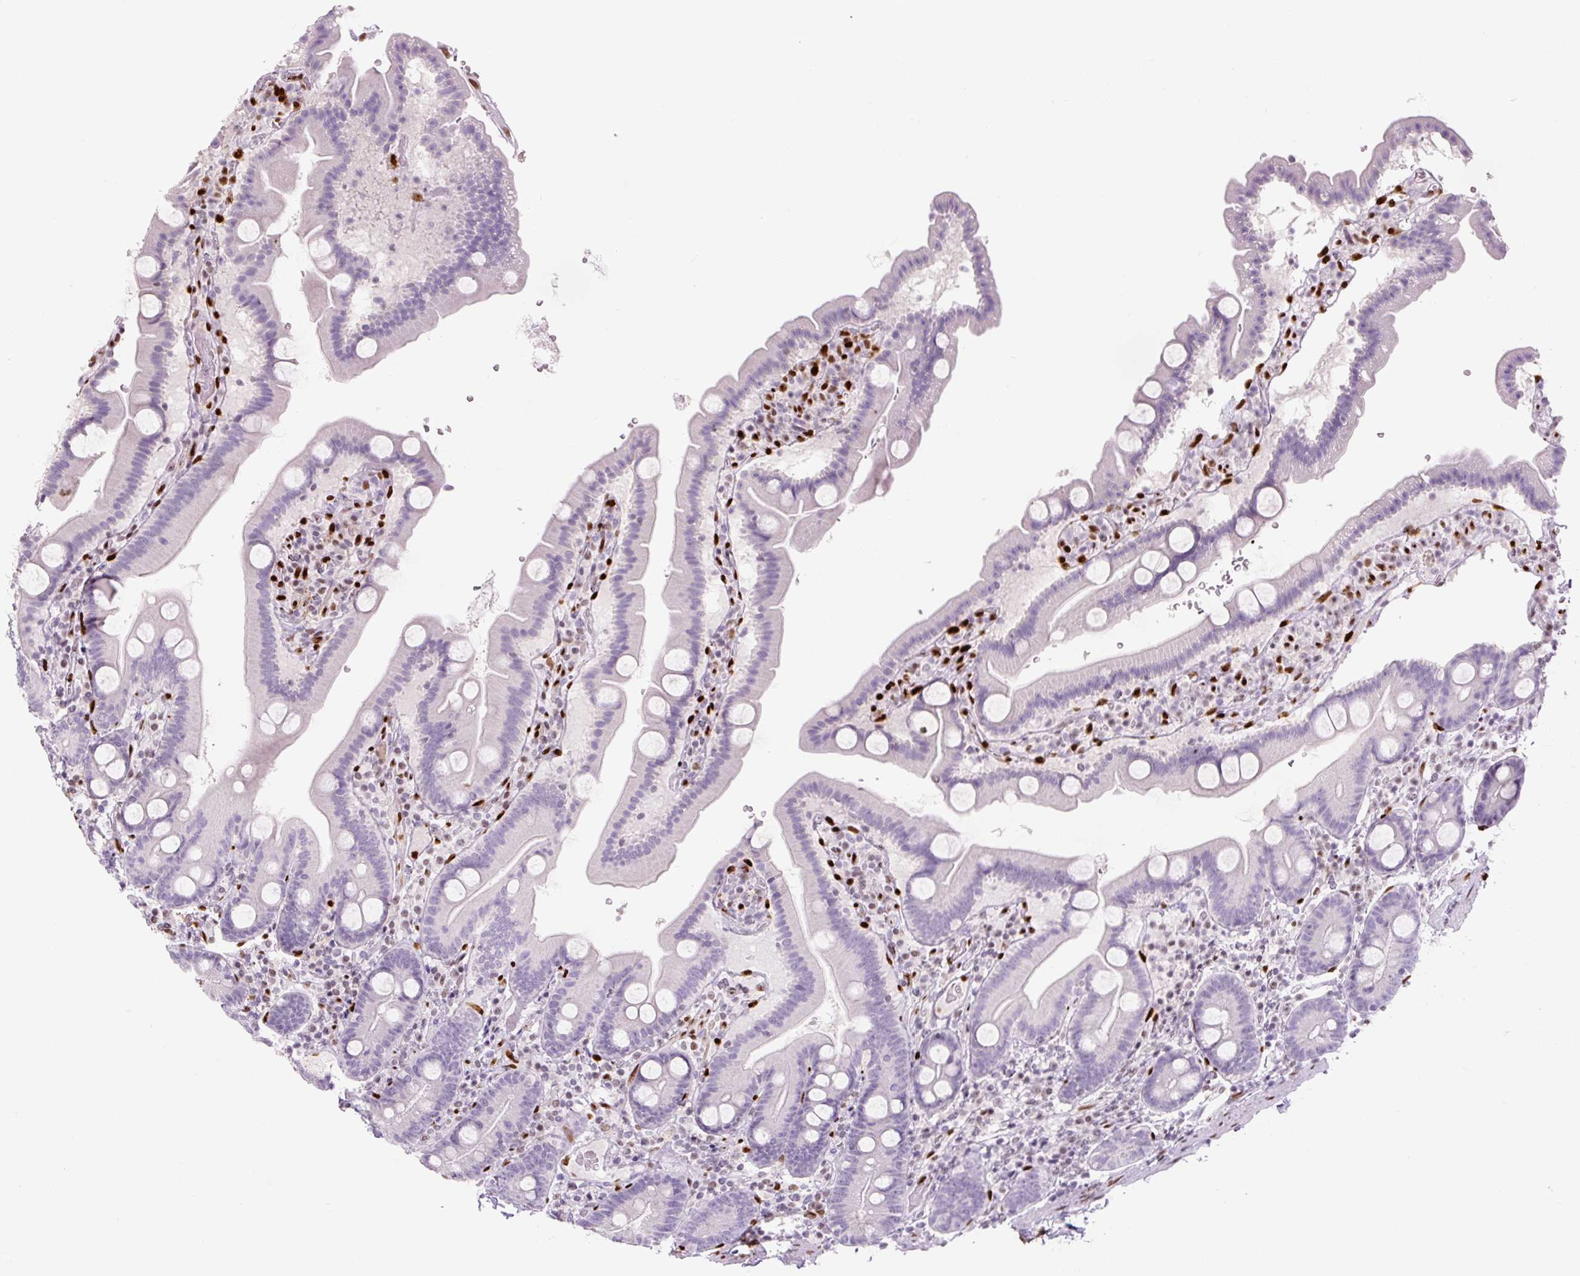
{"staining": {"intensity": "negative", "quantity": "none", "location": "none"}, "tissue": "duodenum", "cell_type": "Glandular cells", "image_type": "normal", "snomed": [{"axis": "morphology", "description": "Normal tissue, NOS"}, {"axis": "topography", "description": "Duodenum"}], "caption": "Immunohistochemistry (IHC) image of normal duodenum: human duodenum stained with DAB reveals no significant protein staining in glandular cells. The staining was performed using DAB (3,3'-diaminobenzidine) to visualize the protein expression in brown, while the nuclei were stained in blue with hematoxylin (Magnification: 20x).", "gene": "ZEB1", "patient": {"sex": "male", "age": 55}}